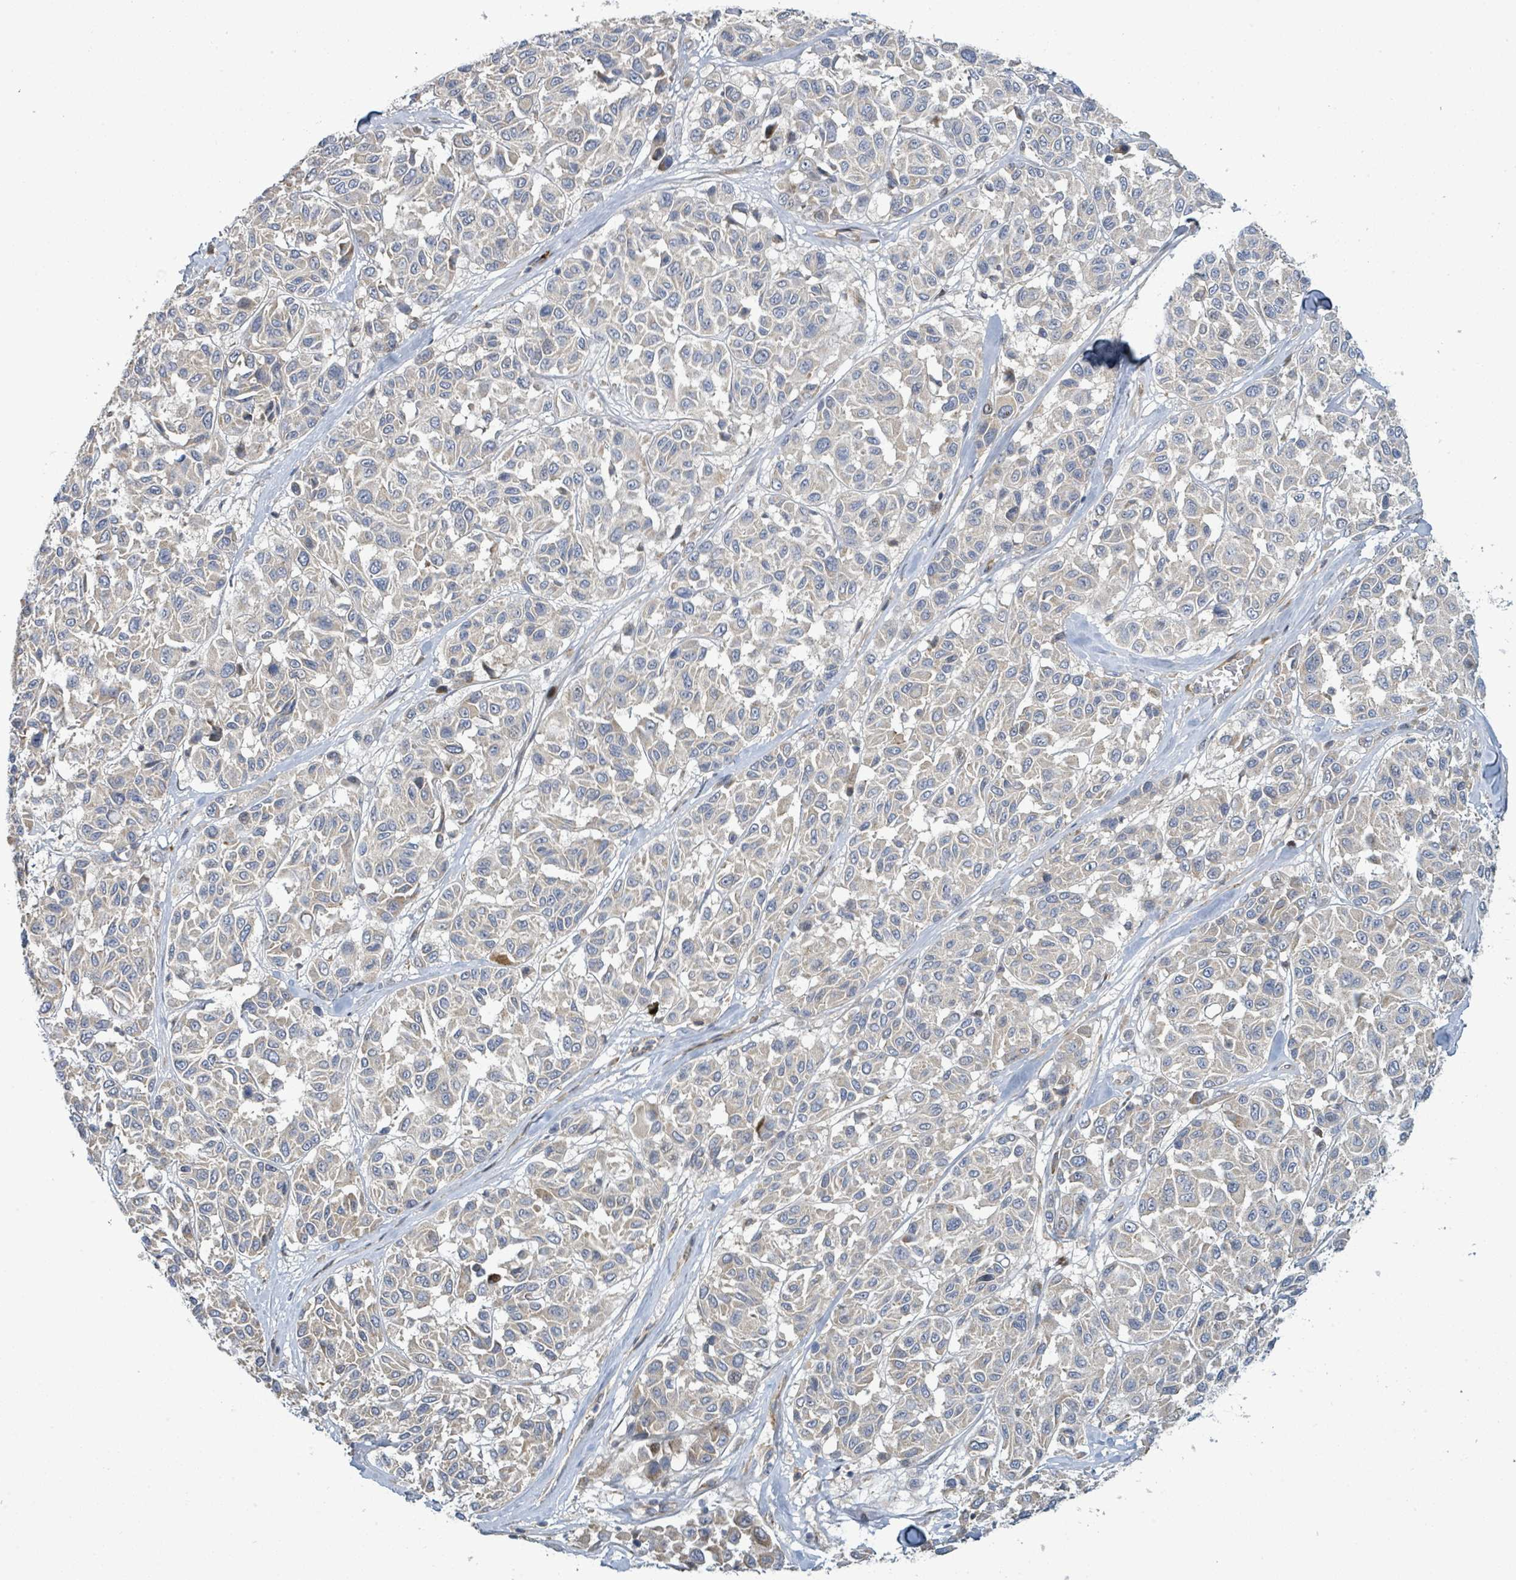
{"staining": {"intensity": "weak", "quantity": "25%-75%", "location": "cytoplasmic/membranous"}, "tissue": "melanoma", "cell_type": "Tumor cells", "image_type": "cancer", "snomed": [{"axis": "morphology", "description": "Malignant melanoma, NOS"}, {"axis": "topography", "description": "Skin"}], "caption": "Malignant melanoma was stained to show a protein in brown. There is low levels of weak cytoplasmic/membranous staining in approximately 25%-75% of tumor cells.", "gene": "CFAP210", "patient": {"sex": "female", "age": 66}}